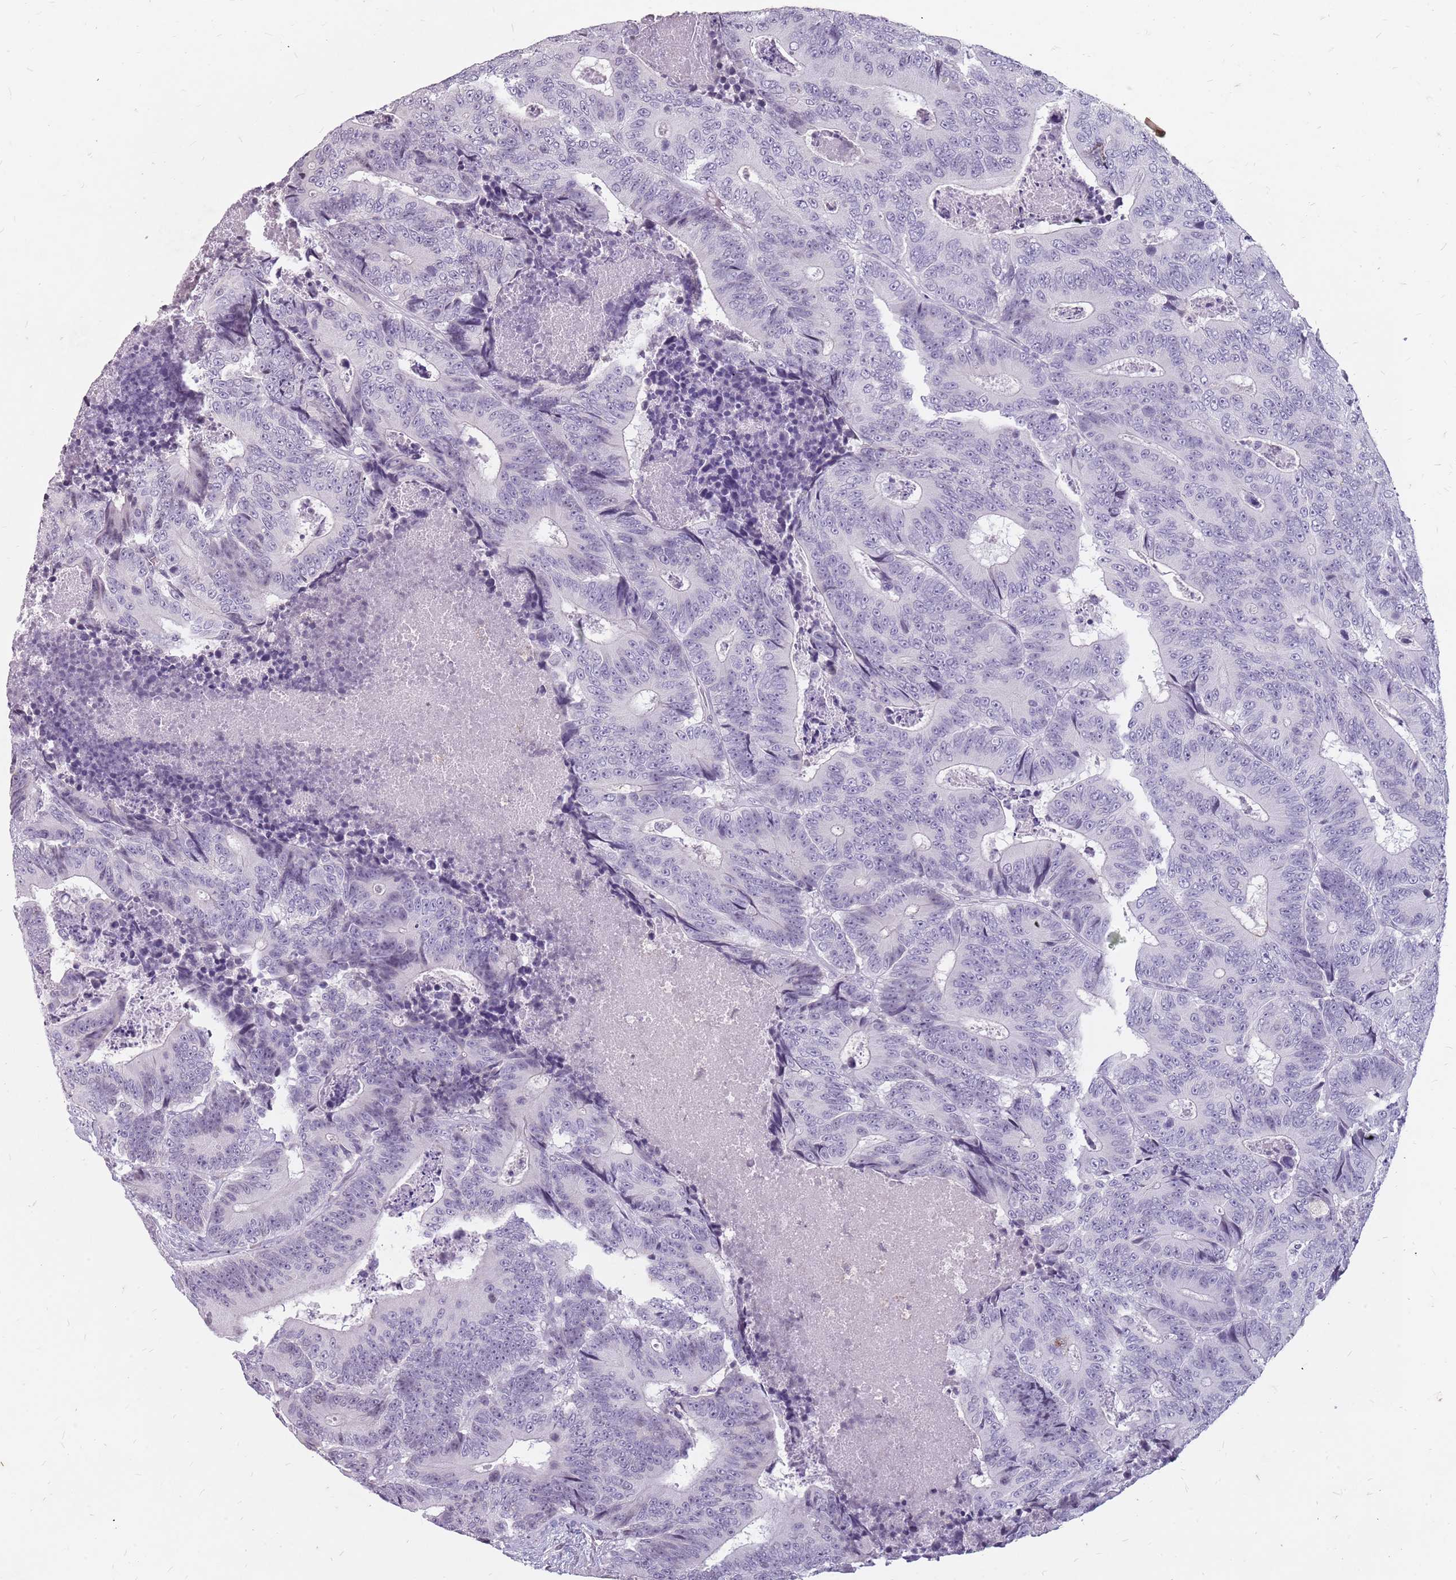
{"staining": {"intensity": "negative", "quantity": "none", "location": "none"}, "tissue": "colorectal cancer", "cell_type": "Tumor cells", "image_type": "cancer", "snomed": [{"axis": "morphology", "description": "Adenocarcinoma, NOS"}, {"axis": "topography", "description": "Colon"}], "caption": "This is an immunohistochemistry (IHC) photomicrograph of colorectal cancer (adenocarcinoma). There is no positivity in tumor cells.", "gene": "NEK6", "patient": {"sex": "male", "age": 83}}